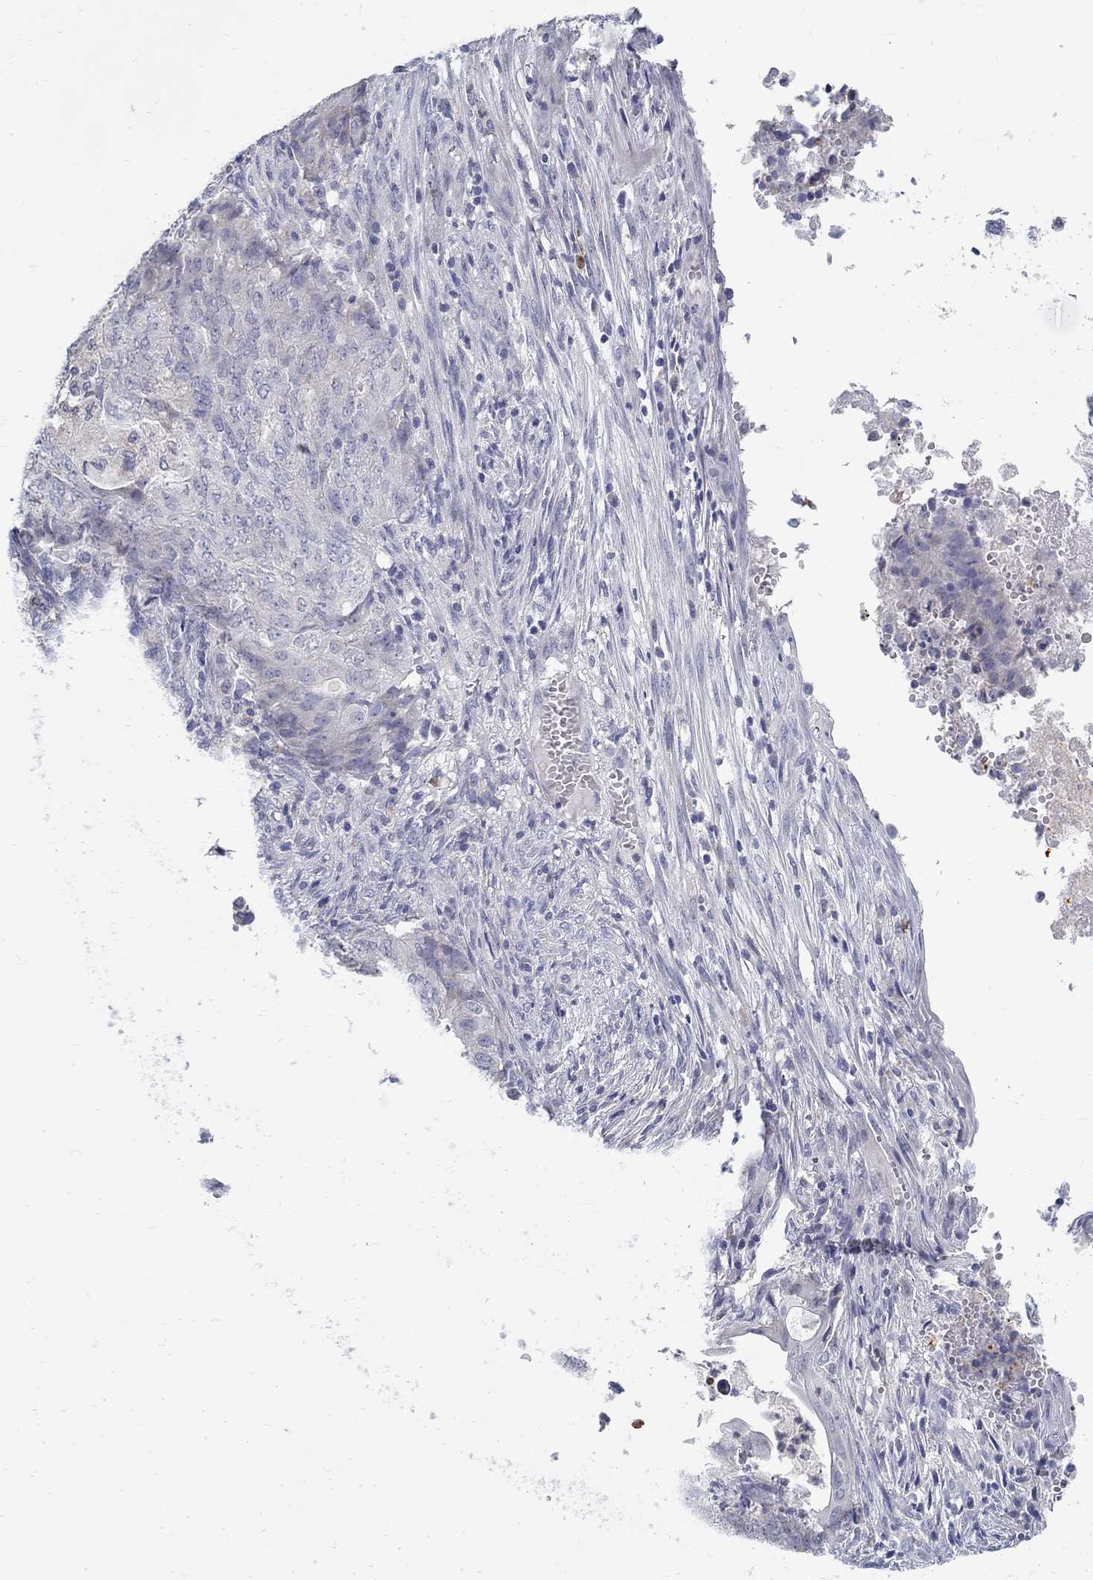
{"staining": {"intensity": "negative", "quantity": "none", "location": "none"}, "tissue": "endometrial cancer", "cell_type": "Tumor cells", "image_type": "cancer", "snomed": [{"axis": "morphology", "description": "Adenocarcinoma, NOS"}, {"axis": "topography", "description": "Endometrium"}], "caption": "Tumor cells show no significant positivity in endometrial cancer. (DAB immunohistochemistry (IHC) with hematoxylin counter stain).", "gene": "ABCA4", "patient": {"sex": "female", "age": 62}}